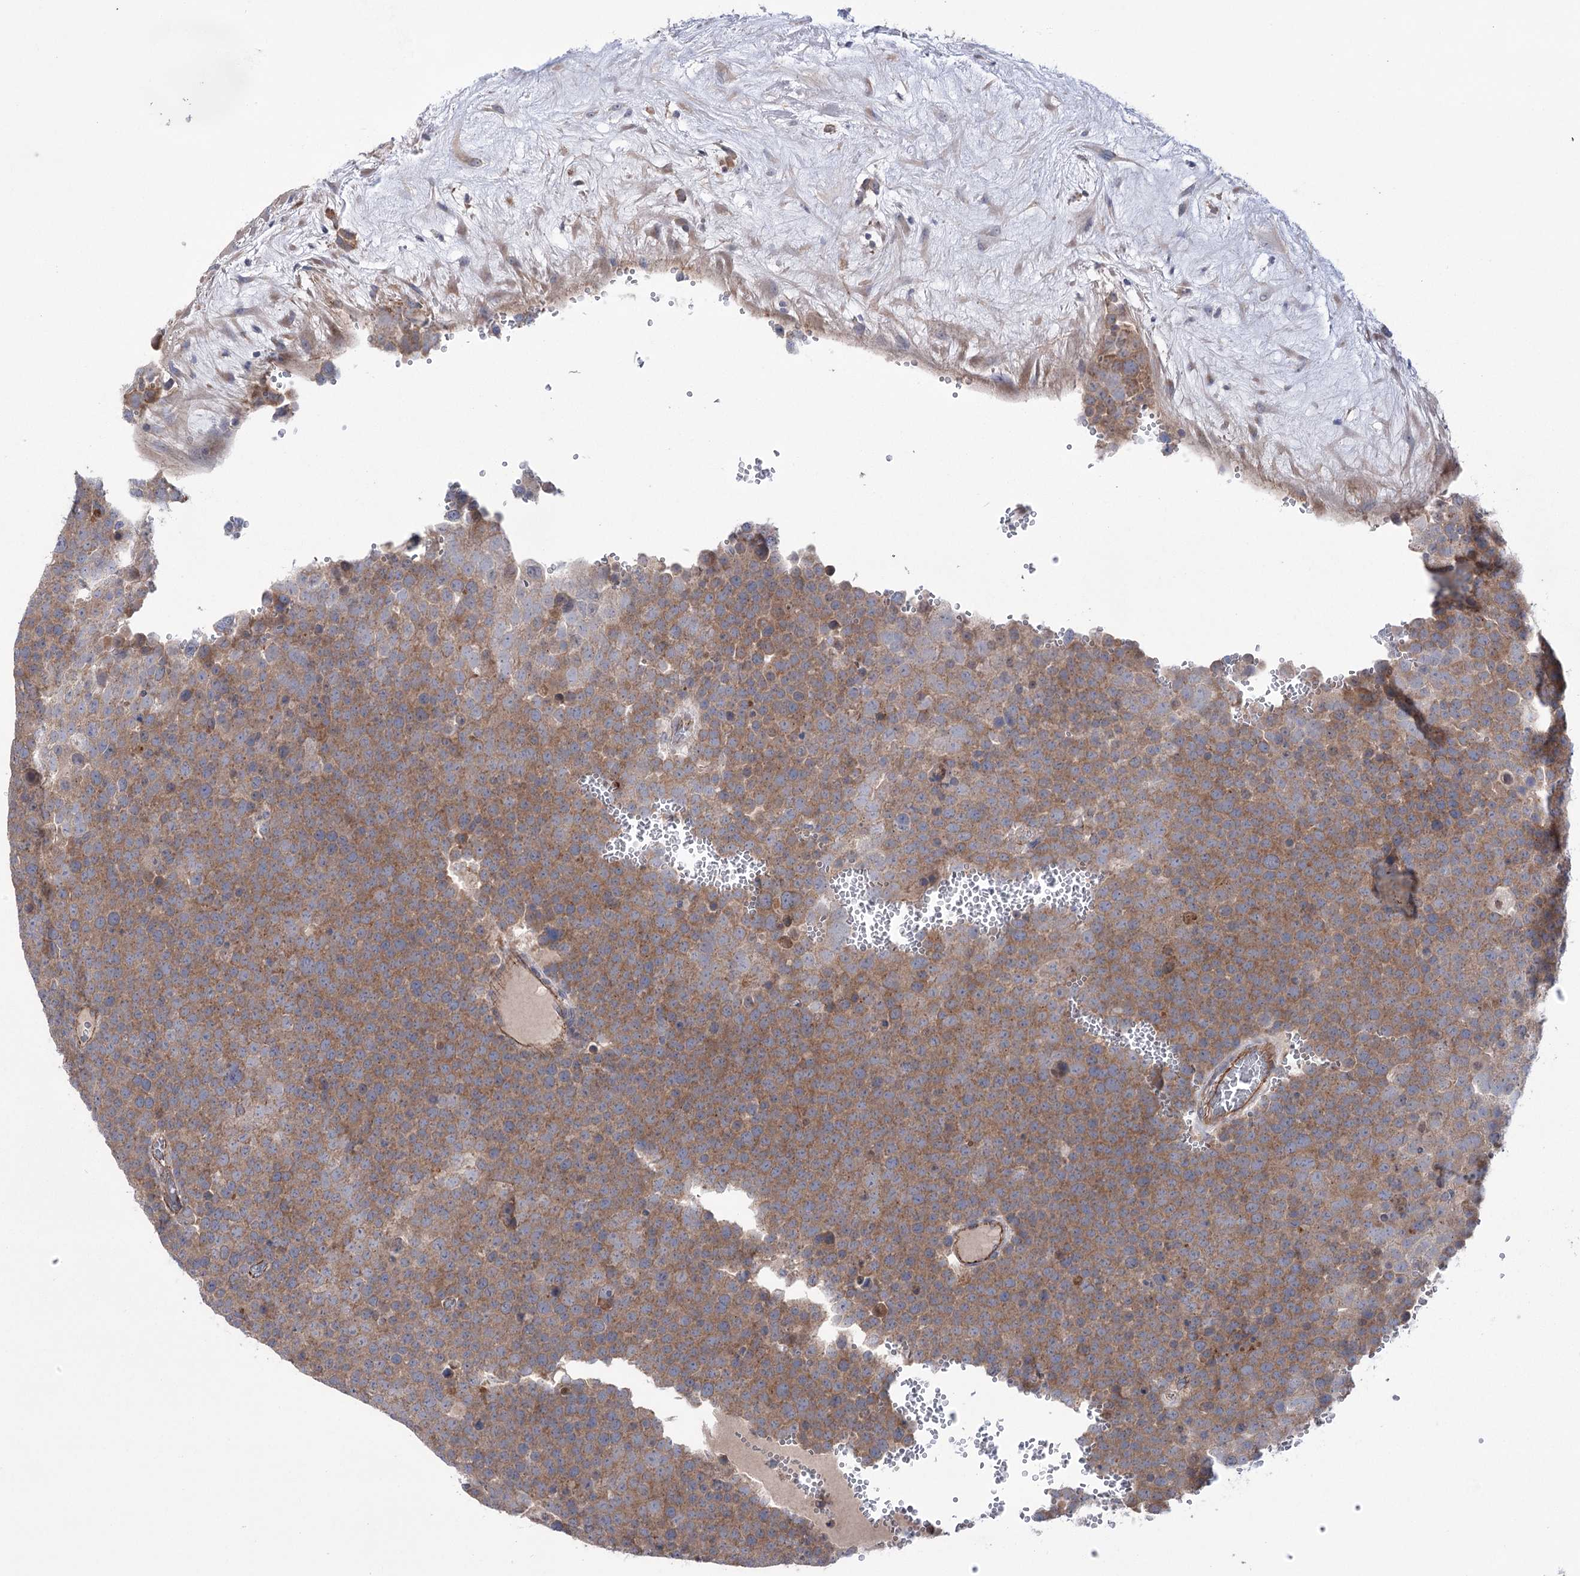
{"staining": {"intensity": "moderate", "quantity": ">75%", "location": "cytoplasmic/membranous"}, "tissue": "testis cancer", "cell_type": "Tumor cells", "image_type": "cancer", "snomed": [{"axis": "morphology", "description": "Seminoma, NOS"}, {"axis": "topography", "description": "Testis"}], "caption": "Seminoma (testis) tissue displays moderate cytoplasmic/membranous staining in about >75% of tumor cells (Brightfield microscopy of DAB IHC at high magnification).", "gene": "TRIM71", "patient": {"sex": "male", "age": 71}}